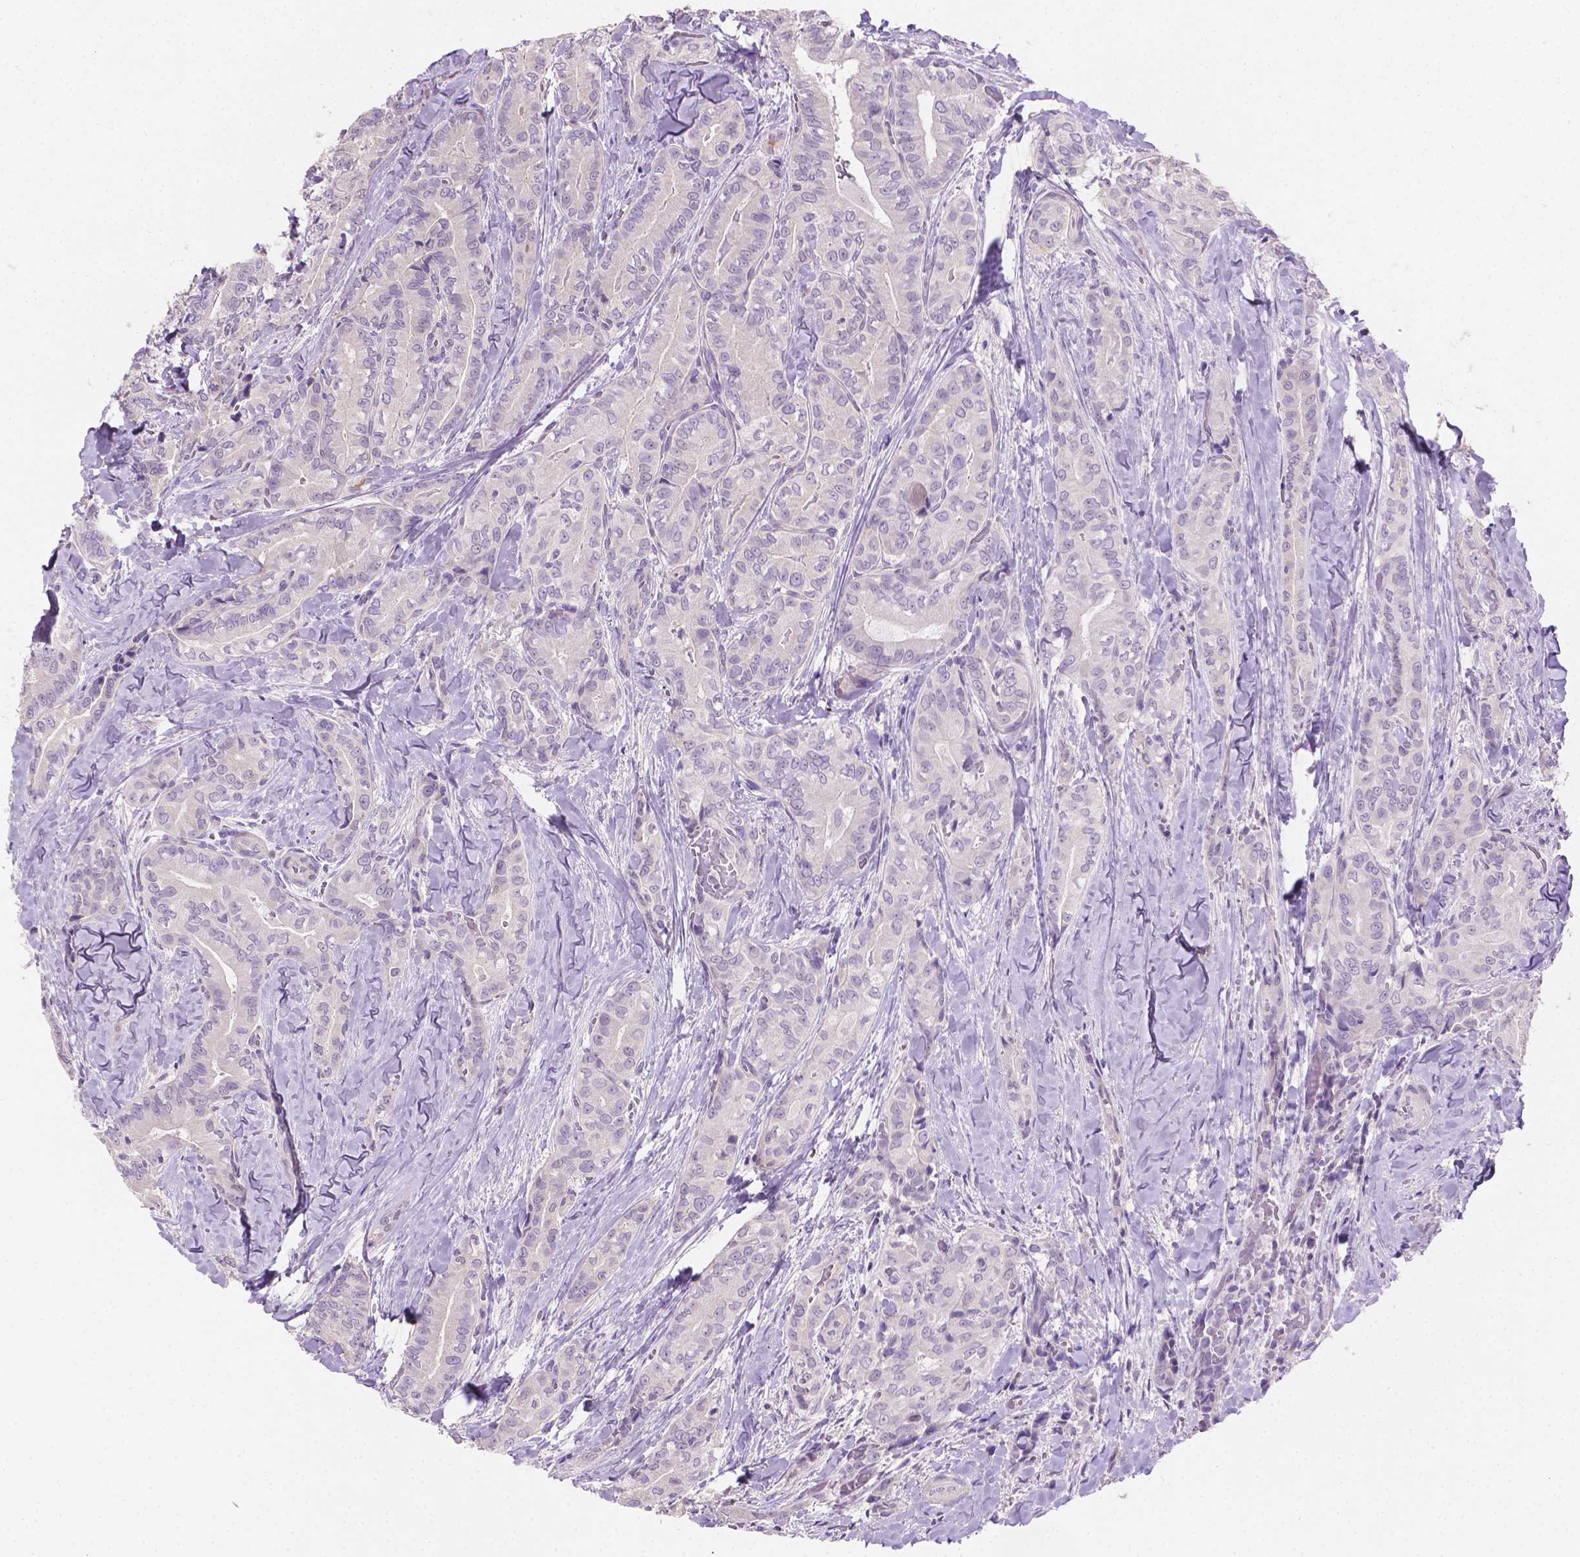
{"staining": {"intensity": "negative", "quantity": "none", "location": "none"}, "tissue": "thyroid cancer", "cell_type": "Tumor cells", "image_type": "cancer", "snomed": [{"axis": "morphology", "description": "Papillary adenocarcinoma, NOS"}, {"axis": "topography", "description": "Thyroid gland"}], "caption": "Immunohistochemical staining of human thyroid papillary adenocarcinoma shows no significant staining in tumor cells.", "gene": "GSDMA", "patient": {"sex": "male", "age": 61}}